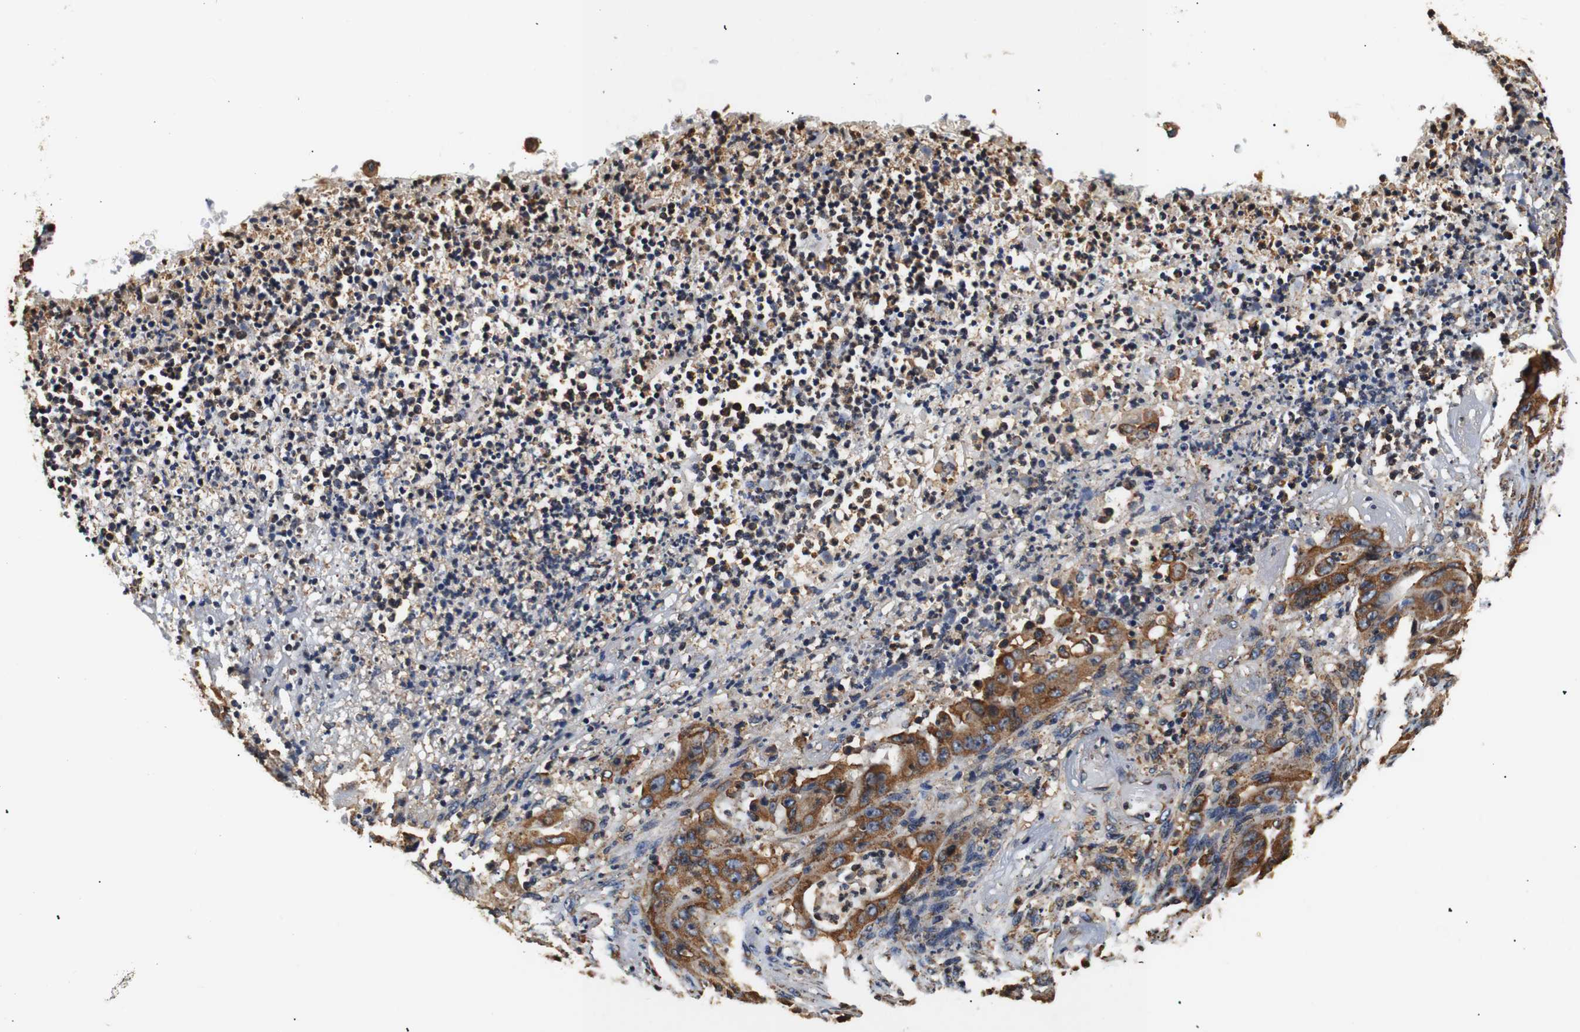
{"staining": {"intensity": "moderate", "quantity": ">75%", "location": "cytoplasmic/membranous"}, "tissue": "stomach cancer", "cell_type": "Tumor cells", "image_type": "cancer", "snomed": [{"axis": "morphology", "description": "Adenocarcinoma, NOS"}, {"axis": "topography", "description": "Stomach"}], "caption": "Tumor cells show medium levels of moderate cytoplasmic/membranous expression in about >75% of cells in human stomach cancer. (IHC, brightfield microscopy, high magnification).", "gene": "HHIP", "patient": {"sex": "female", "age": 73}}